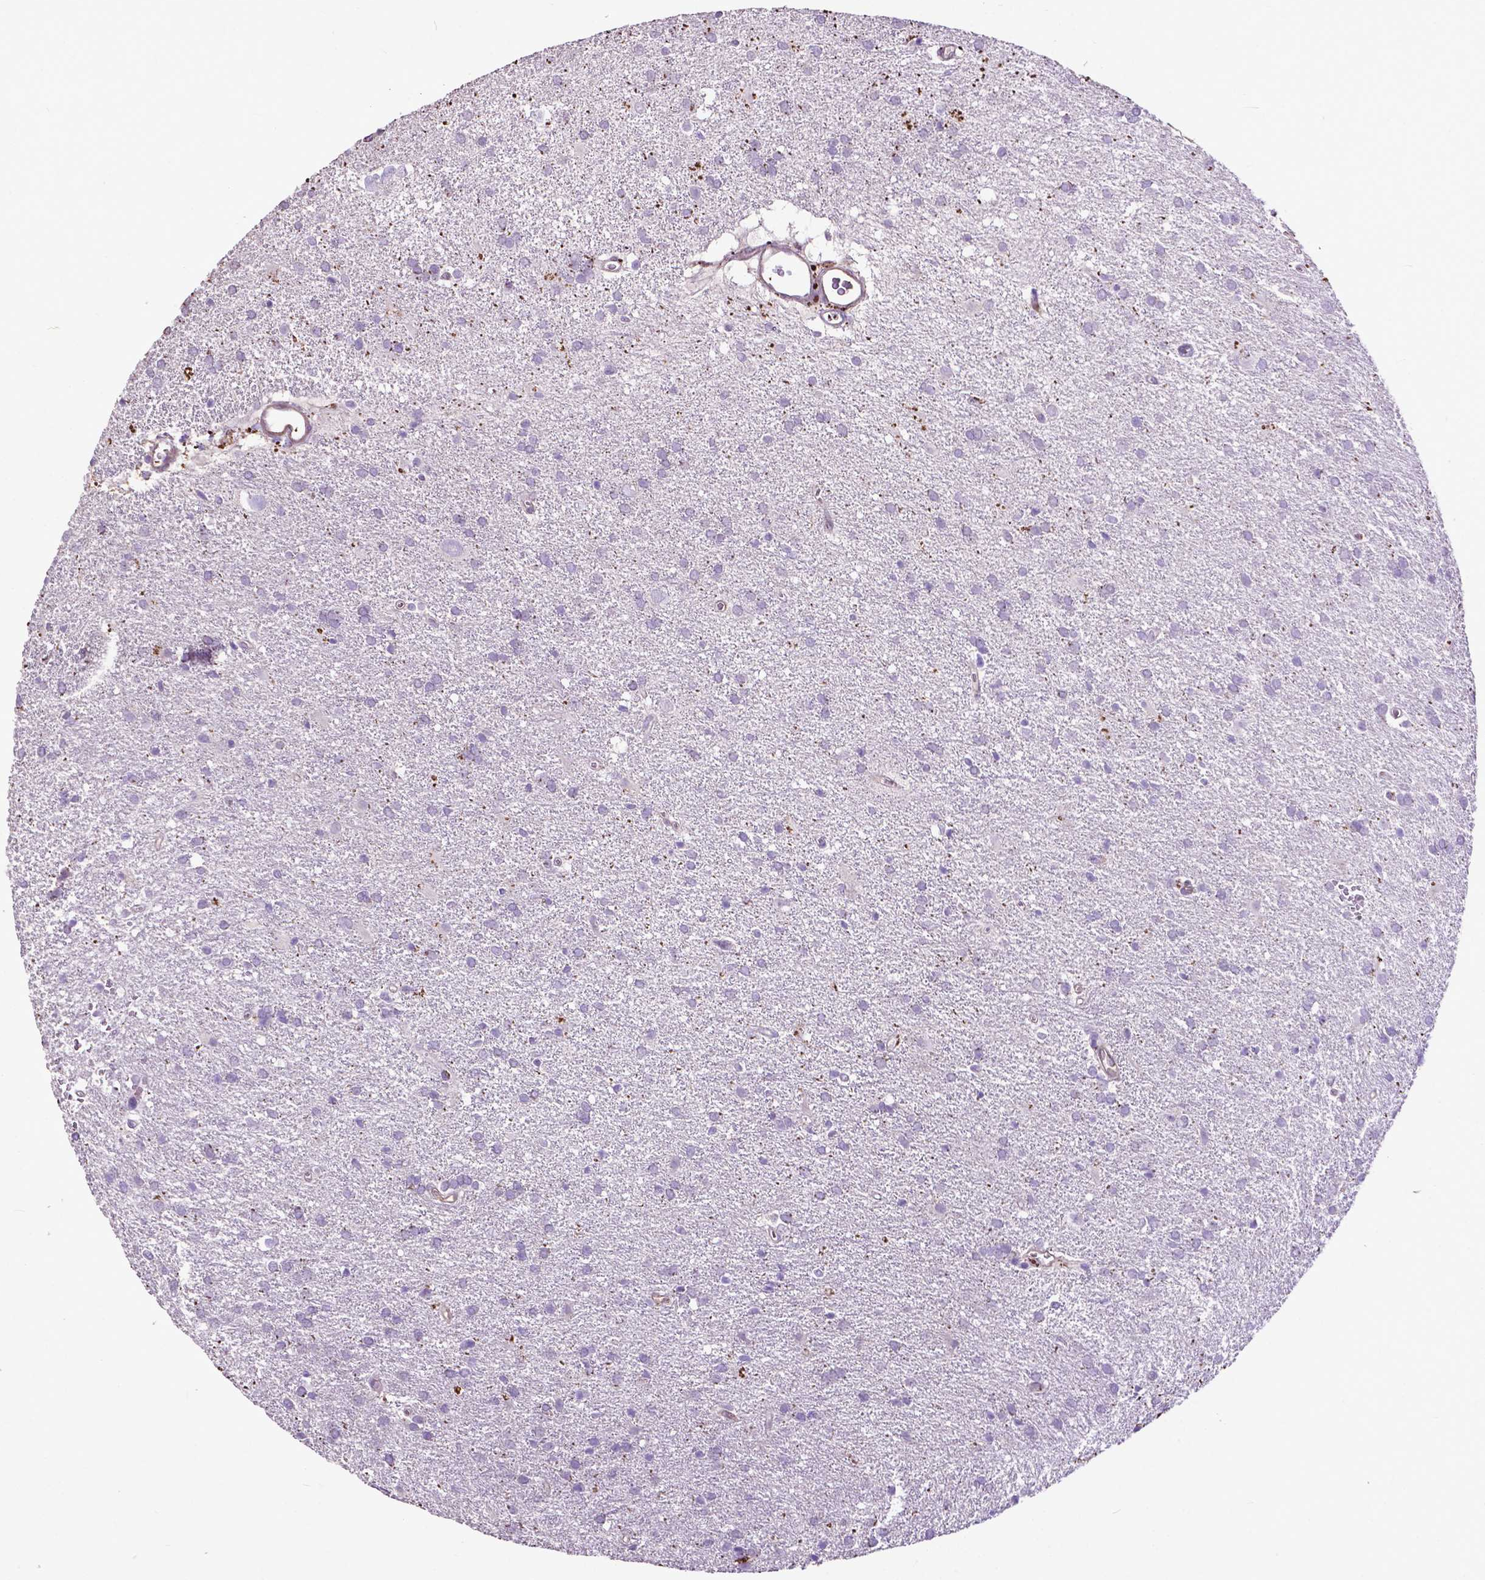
{"staining": {"intensity": "negative", "quantity": "none", "location": "none"}, "tissue": "glioma", "cell_type": "Tumor cells", "image_type": "cancer", "snomed": [{"axis": "morphology", "description": "Glioma, malignant, Low grade"}, {"axis": "topography", "description": "Brain"}], "caption": "Tumor cells show no significant staining in malignant glioma (low-grade).", "gene": "PDLIM1", "patient": {"sex": "male", "age": 66}}